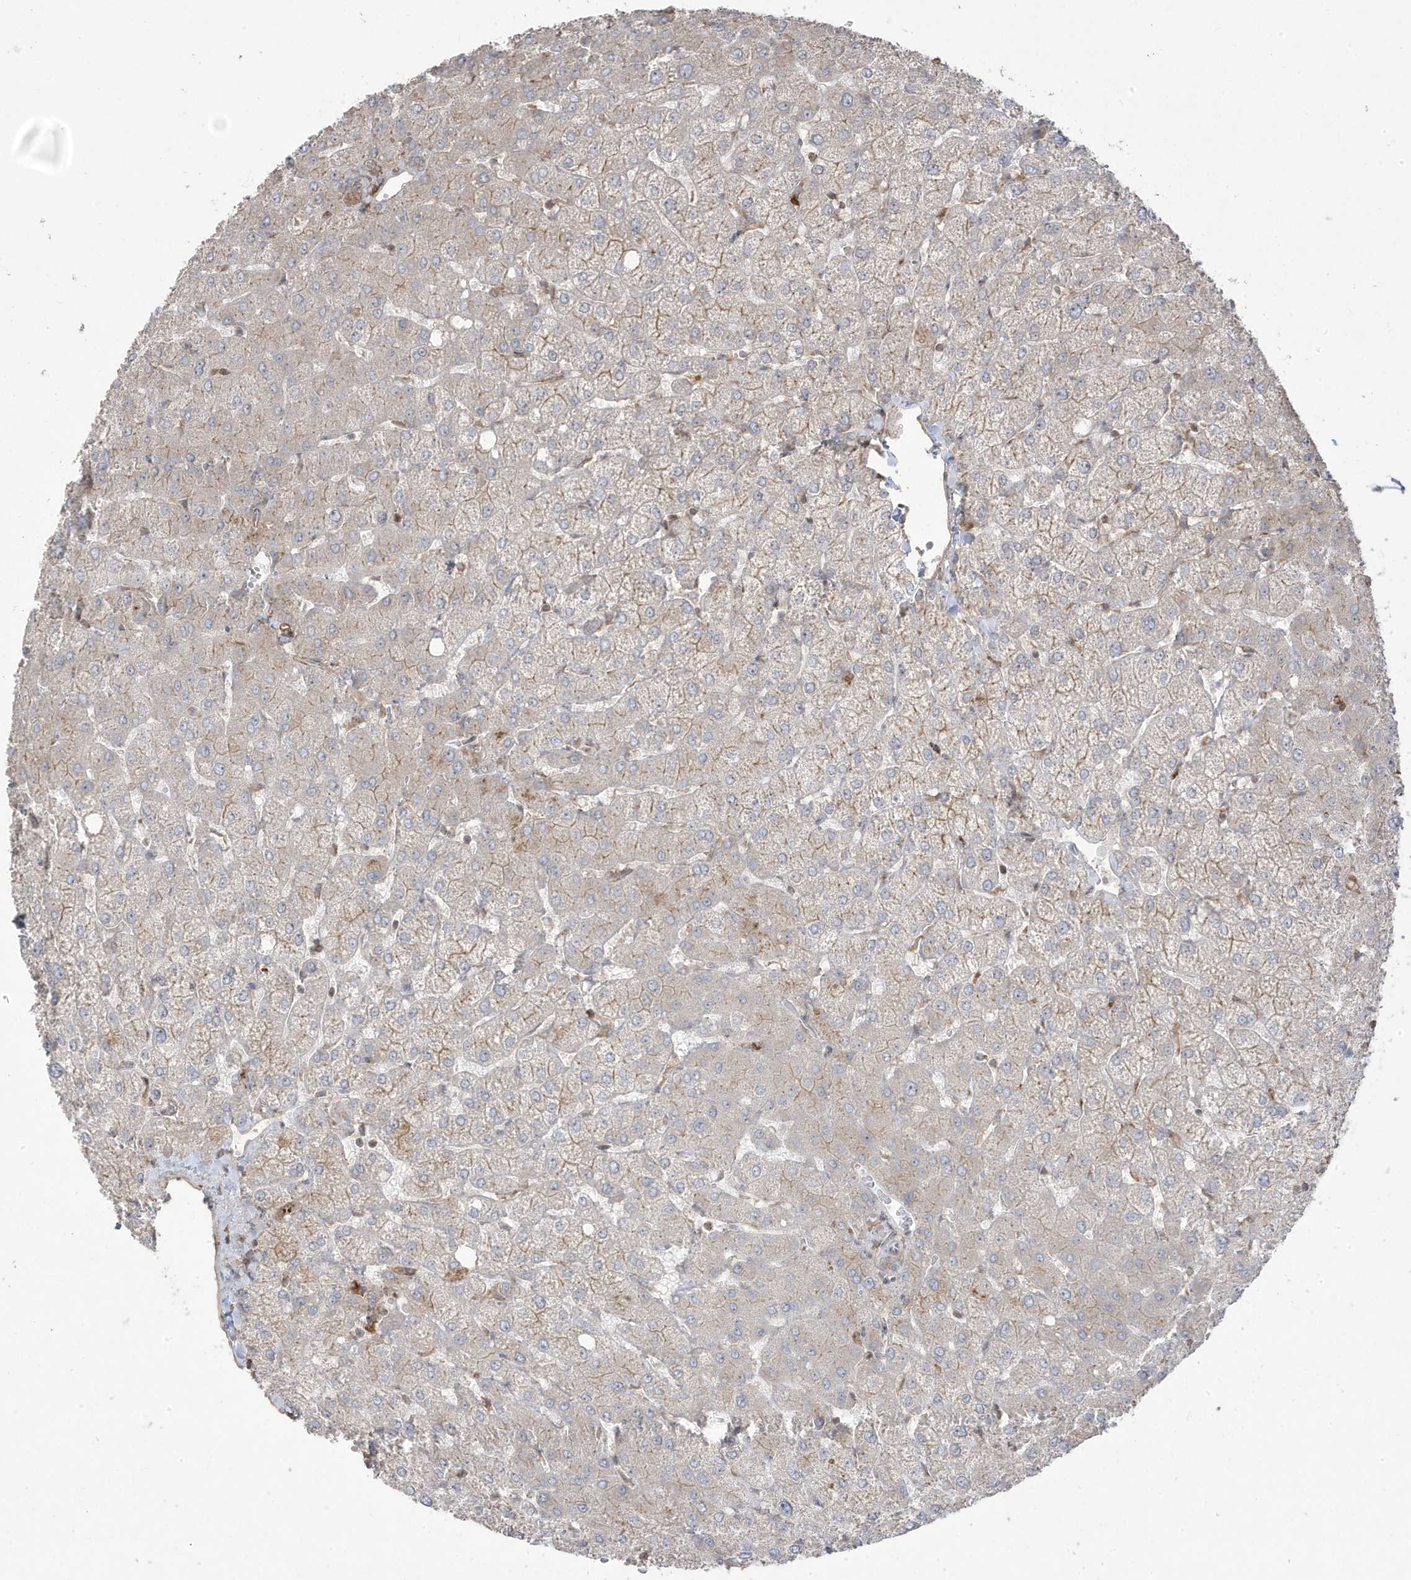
{"staining": {"intensity": "negative", "quantity": "none", "location": "none"}, "tissue": "liver", "cell_type": "Cholangiocytes", "image_type": "normal", "snomed": [{"axis": "morphology", "description": "Normal tissue, NOS"}, {"axis": "topography", "description": "Liver"}], "caption": "A photomicrograph of liver stained for a protein displays no brown staining in cholangiocytes.", "gene": "CETN3", "patient": {"sex": "female", "age": 54}}